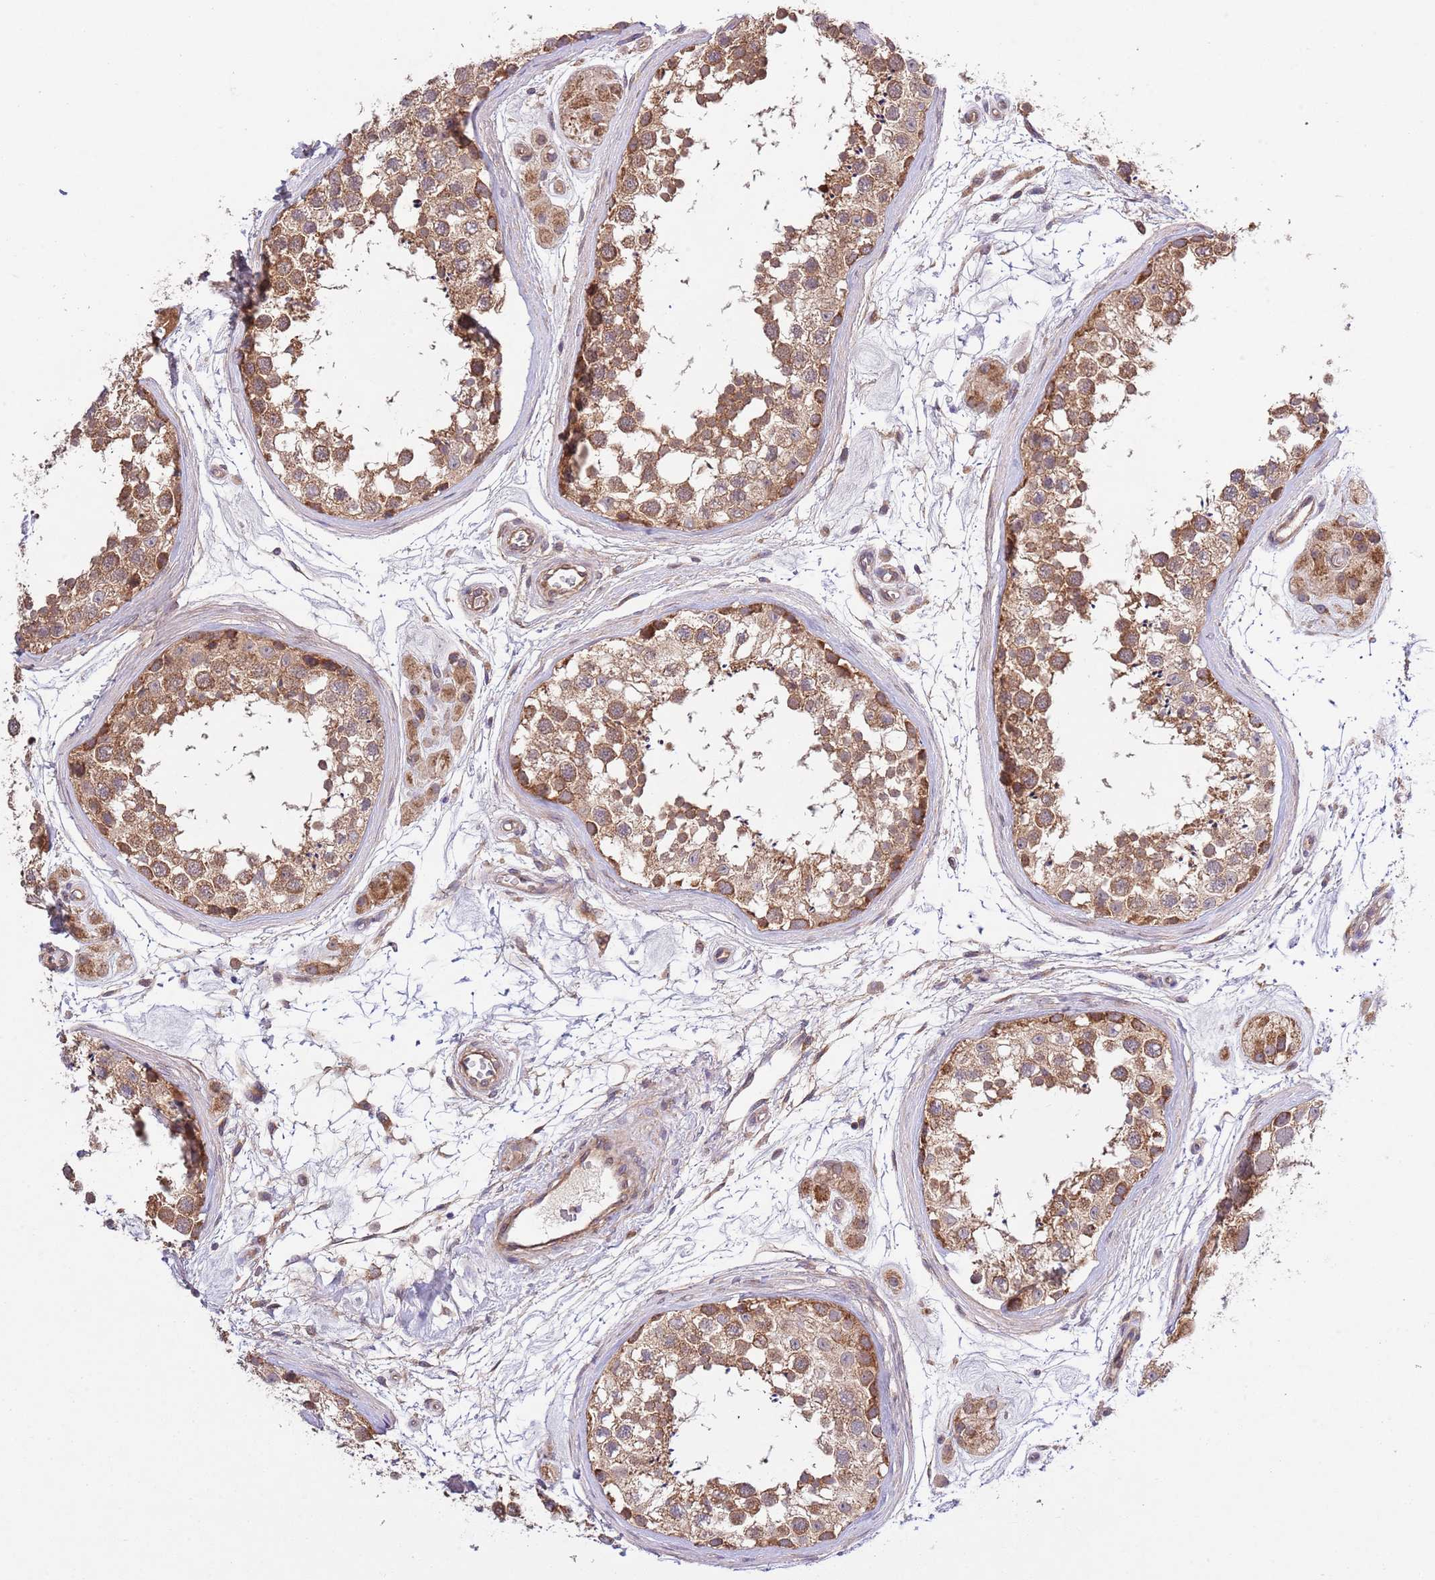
{"staining": {"intensity": "moderate", "quantity": ">75%", "location": "cytoplasmic/membranous"}, "tissue": "testis", "cell_type": "Cells in seminiferous ducts", "image_type": "normal", "snomed": [{"axis": "morphology", "description": "Normal tissue, NOS"}, {"axis": "topography", "description": "Testis"}], "caption": "The immunohistochemical stain highlights moderate cytoplasmic/membranous positivity in cells in seminiferous ducts of normal testis. The staining was performed using DAB (3,3'-diaminobenzidine) to visualize the protein expression in brown, while the nuclei were stained in blue with hematoxylin (Magnification: 20x).", "gene": "MFNG", "patient": {"sex": "male", "age": 56}}